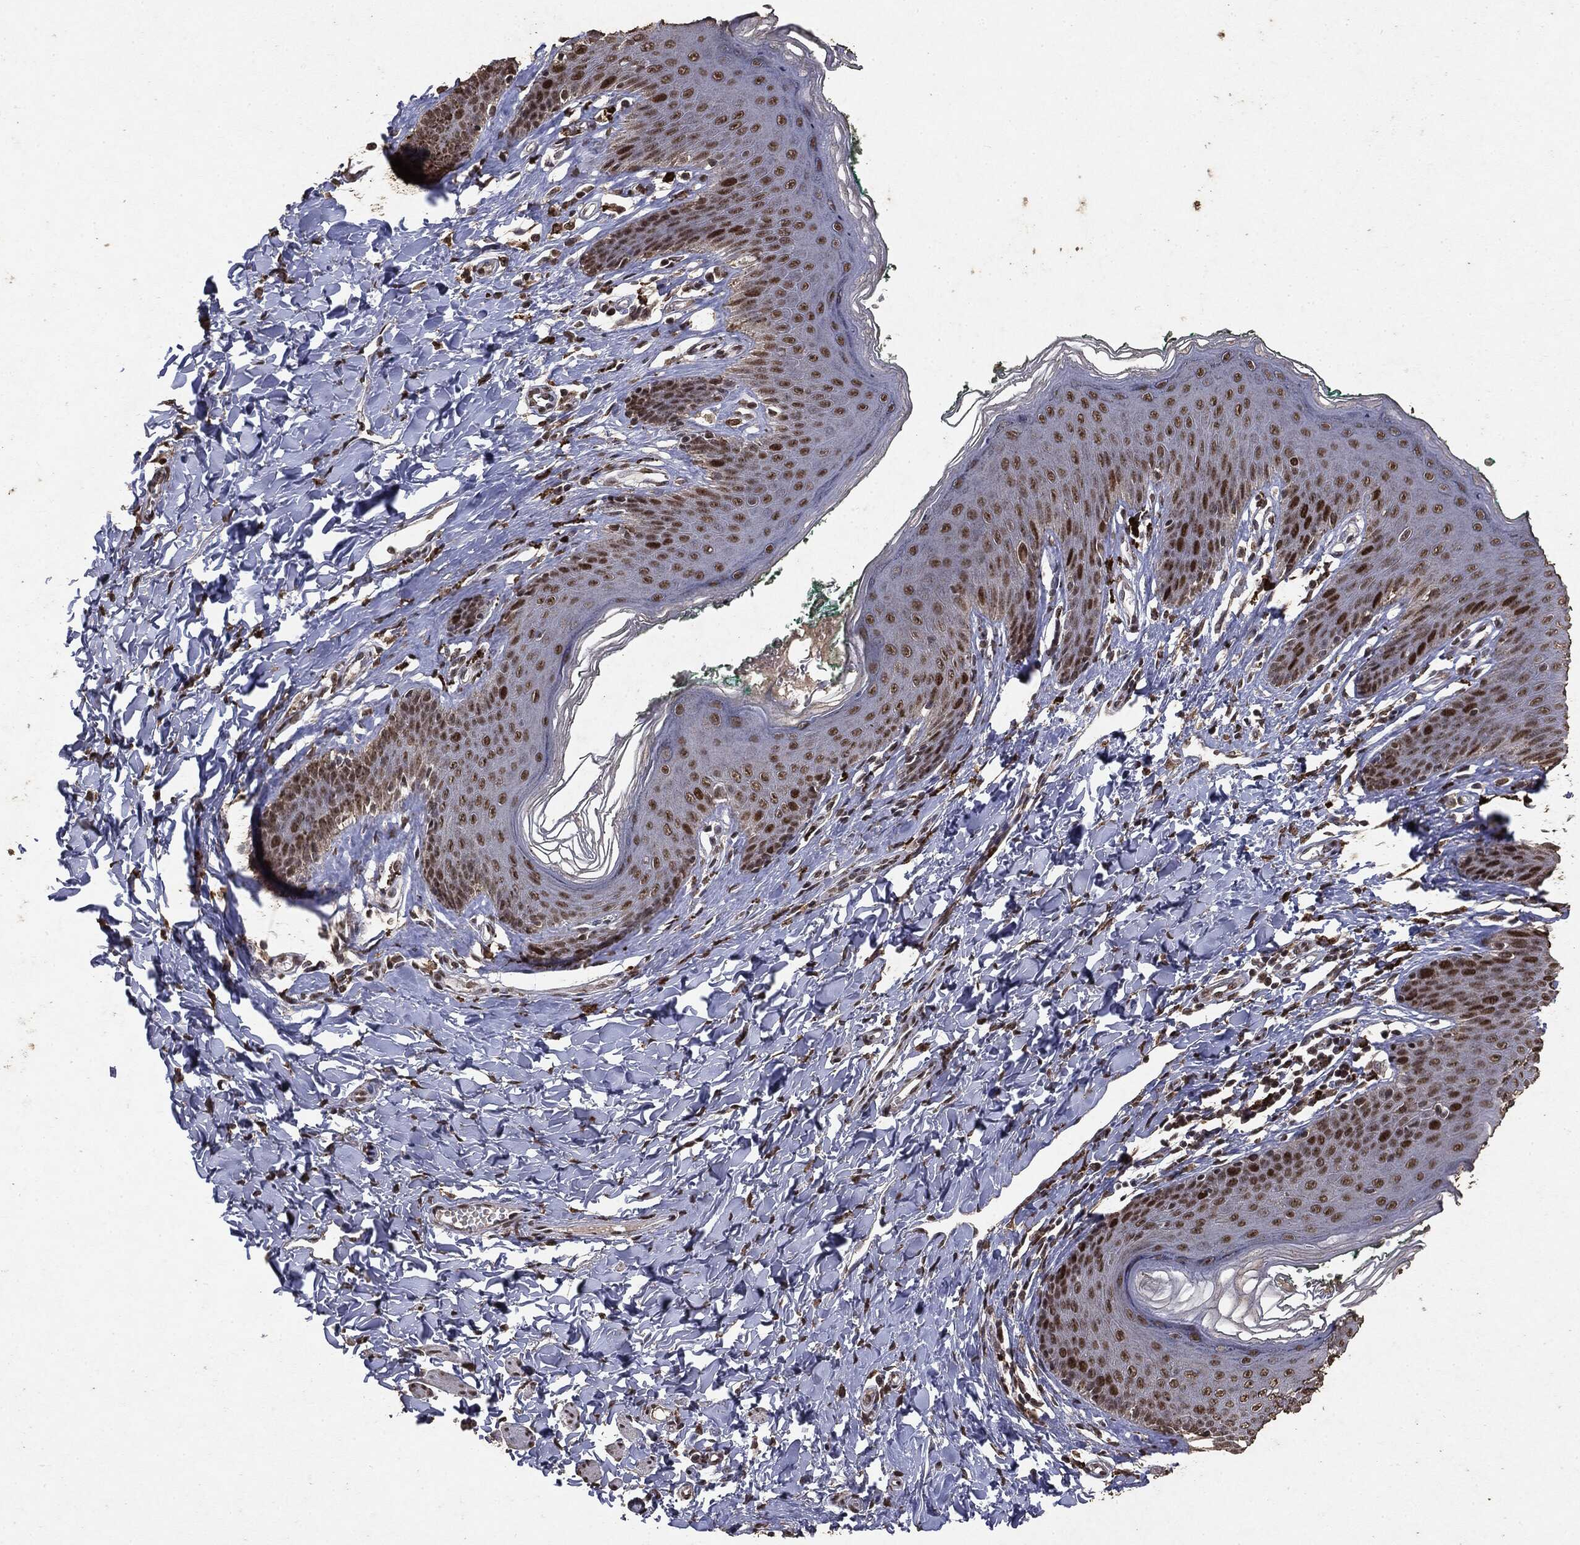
{"staining": {"intensity": "strong", "quantity": "<25%", "location": "nuclear"}, "tissue": "skin", "cell_type": "Epidermal cells", "image_type": "normal", "snomed": [{"axis": "morphology", "description": "Normal tissue, NOS"}, {"axis": "topography", "description": "Vulva"}], "caption": "Brown immunohistochemical staining in normal skin demonstrates strong nuclear positivity in about <25% of epidermal cells. Ihc stains the protein in brown and the nuclei are stained blue.", "gene": "RAD18", "patient": {"sex": "female", "age": 66}}